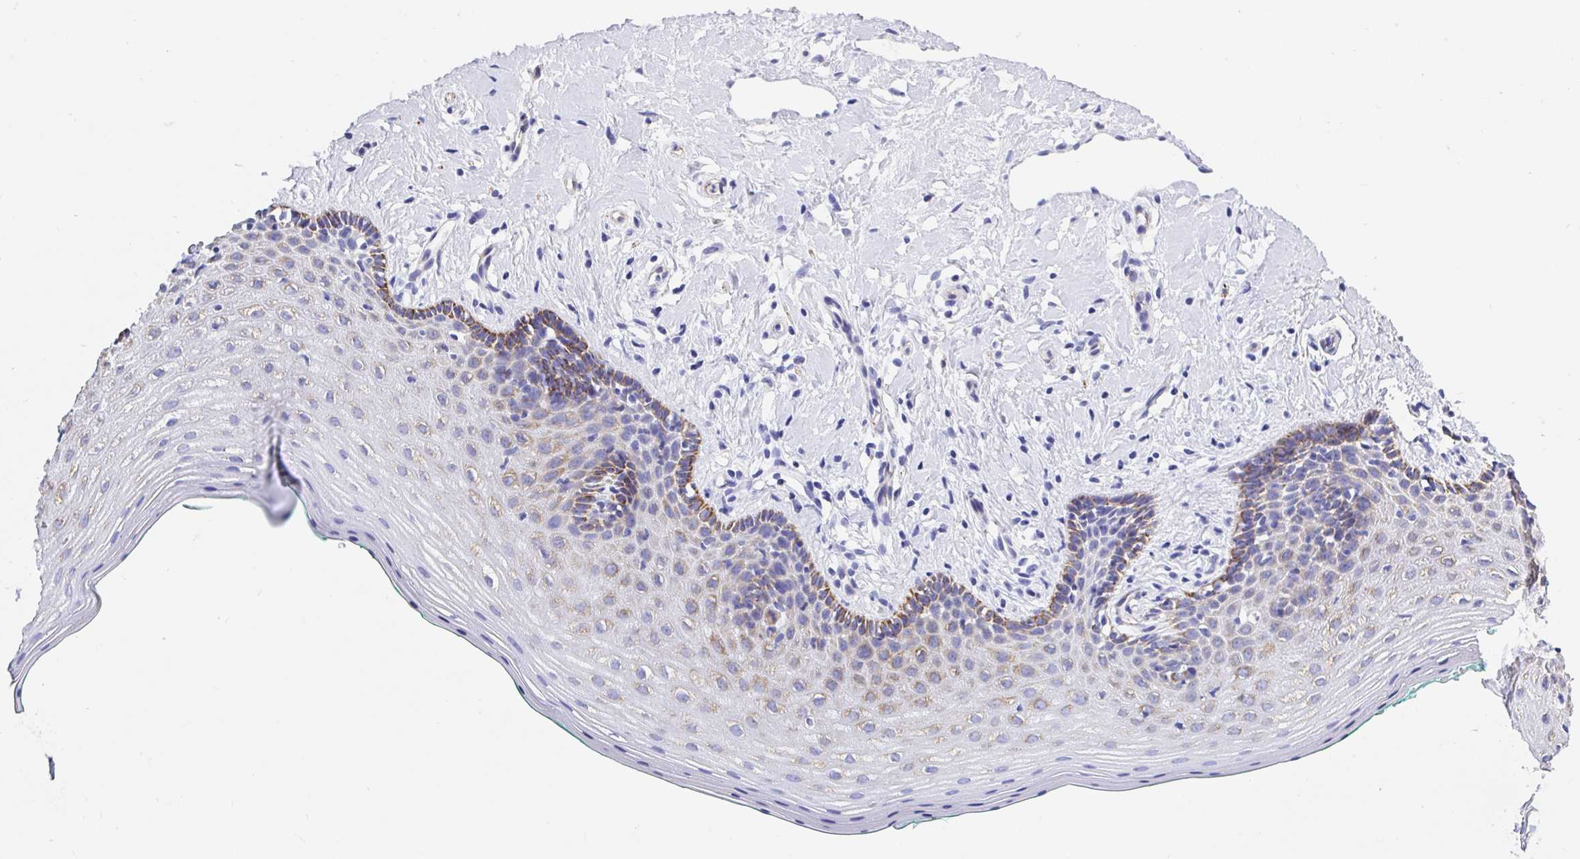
{"staining": {"intensity": "strong", "quantity": "<25%", "location": "cytoplasmic/membranous"}, "tissue": "vagina", "cell_type": "Squamous epithelial cells", "image_type": "normal", "snomed": [{"axis": "morphology", "description": "Normal tissue, NOS"}, {"axis": "topography", "description": "Vagina"}], "caption": "Immunohistochemical staining of unremarkable vagina reveals medium levels of strong cytoplasmic/membranous staining in about <25% of squamous epithelial cells.", "gene": "MAOA", "patient": {"sex": "female", "age": 42}}